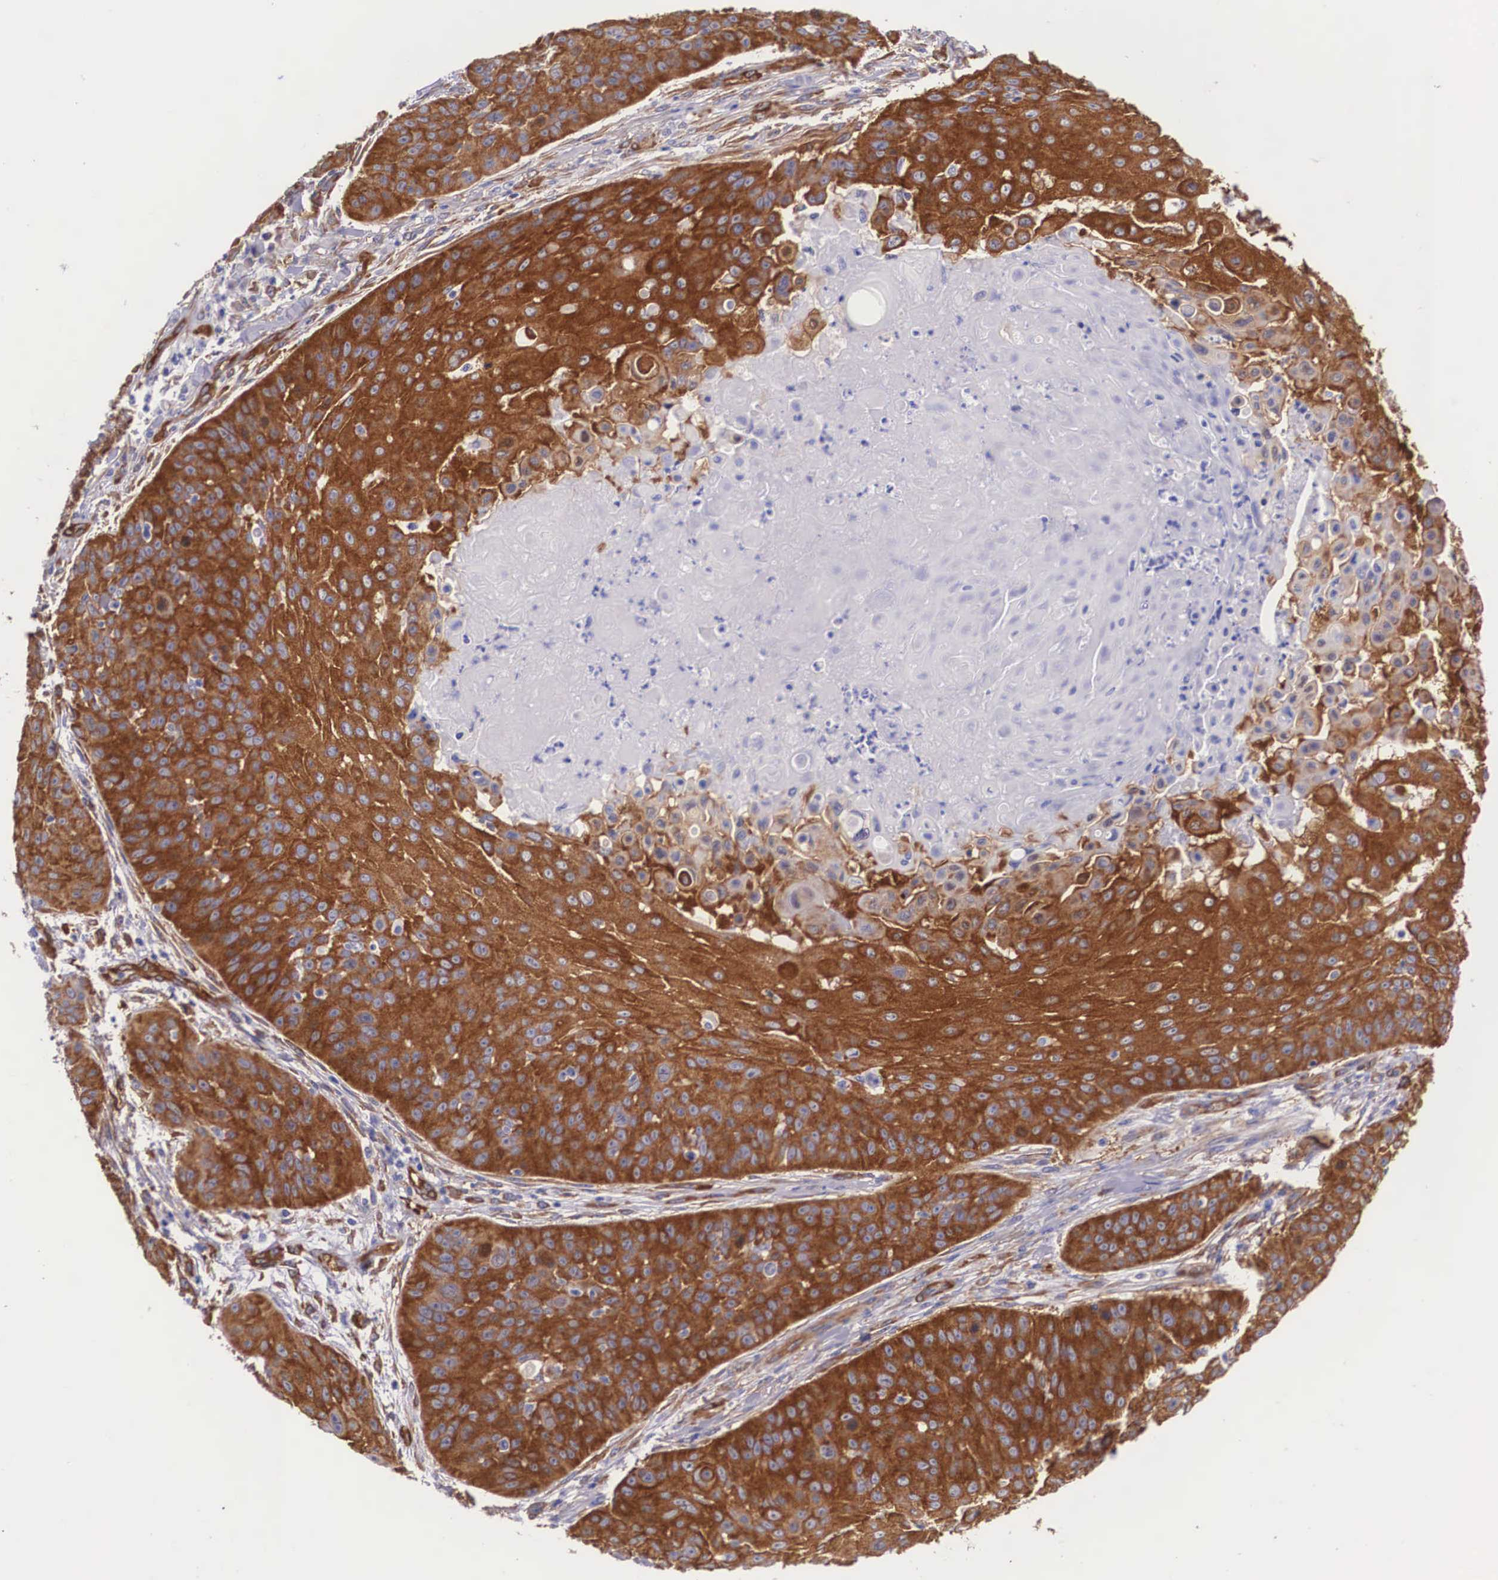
{"staining": {"intensity": "strong", "quantity": ">75%", "location": "cytoplasmic/membranous"}, "tissue": "skin cancer", "cell_type": "Tumor cells", "image_type": "cancer", "snomed": [{"axis": "morphology", "description": "Squamous cell carcinoma, NOS"}, {"axis": "topography", "description": "Skin"}], "caption": "High-magnification brightfield microscopy of skin cancer (squamous cell carcinoma) stained with DAB (brown) and counterstained with hematoxylin (blue). tumor cells exhibit strong cytoplasmic/membranous positivity is appreciated in approximately>75% of cells.", "gene": "BCAR1", "patient": {"sex": "male", "age": 82}}